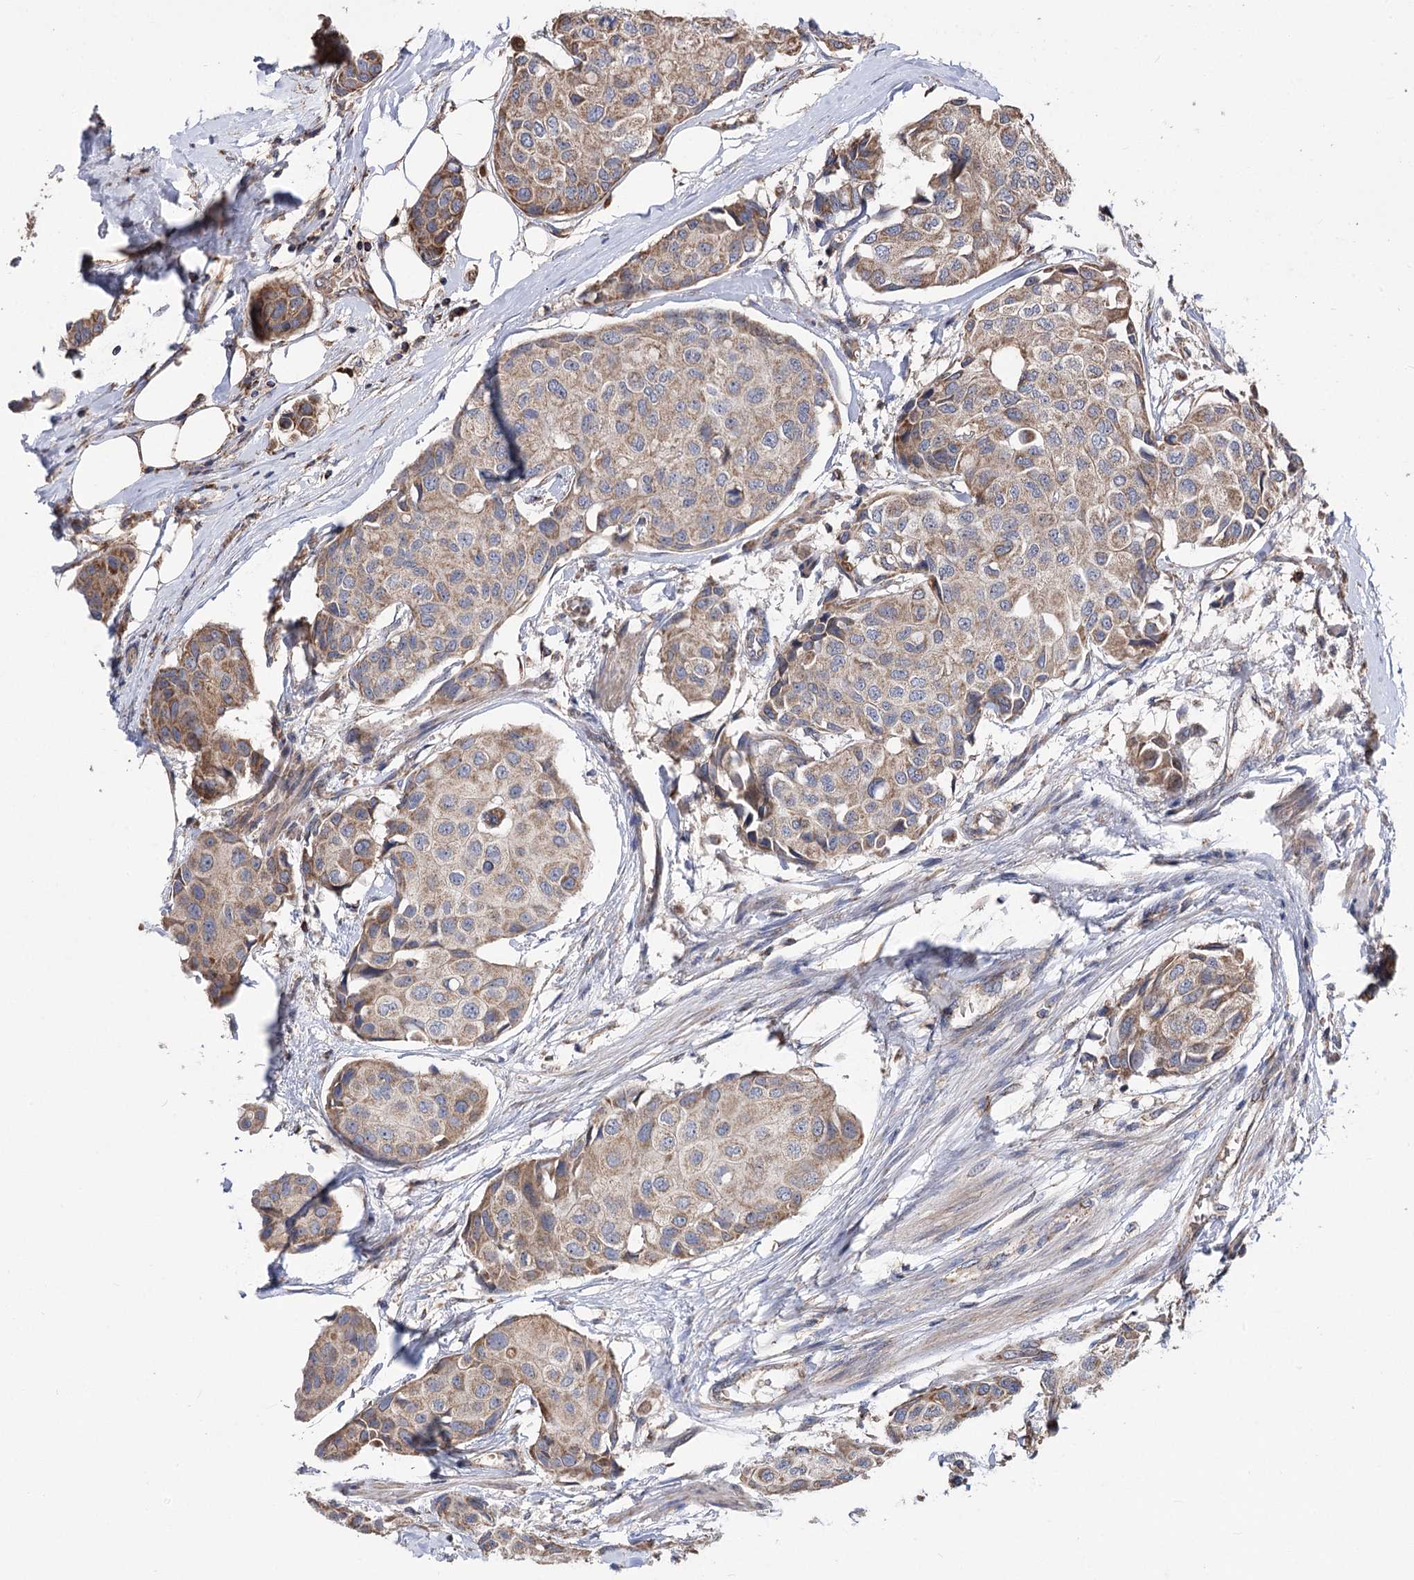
{"staining": {"intensity": "moderate", "quantity": ">75%", "location": "cytoplasmic/membranous"}, "tissue": "breast cancer", "cell_type": "Tumor cells", "image_type": "cancer", "snomed": [{"axis": "morphology", "description": "Duct carcinoma"}, {"axis": "topography", "description": "Breast"}], "caption": "This is an image of immunohistochemistry (IHC) staining of breast cancer (invasive ductal carcinoma), which shows moderate staining in the cytoplasmic/membranous of tumor cells.", "gene": "RASSF3", "patient": {"sex": "female", "age": 80}}